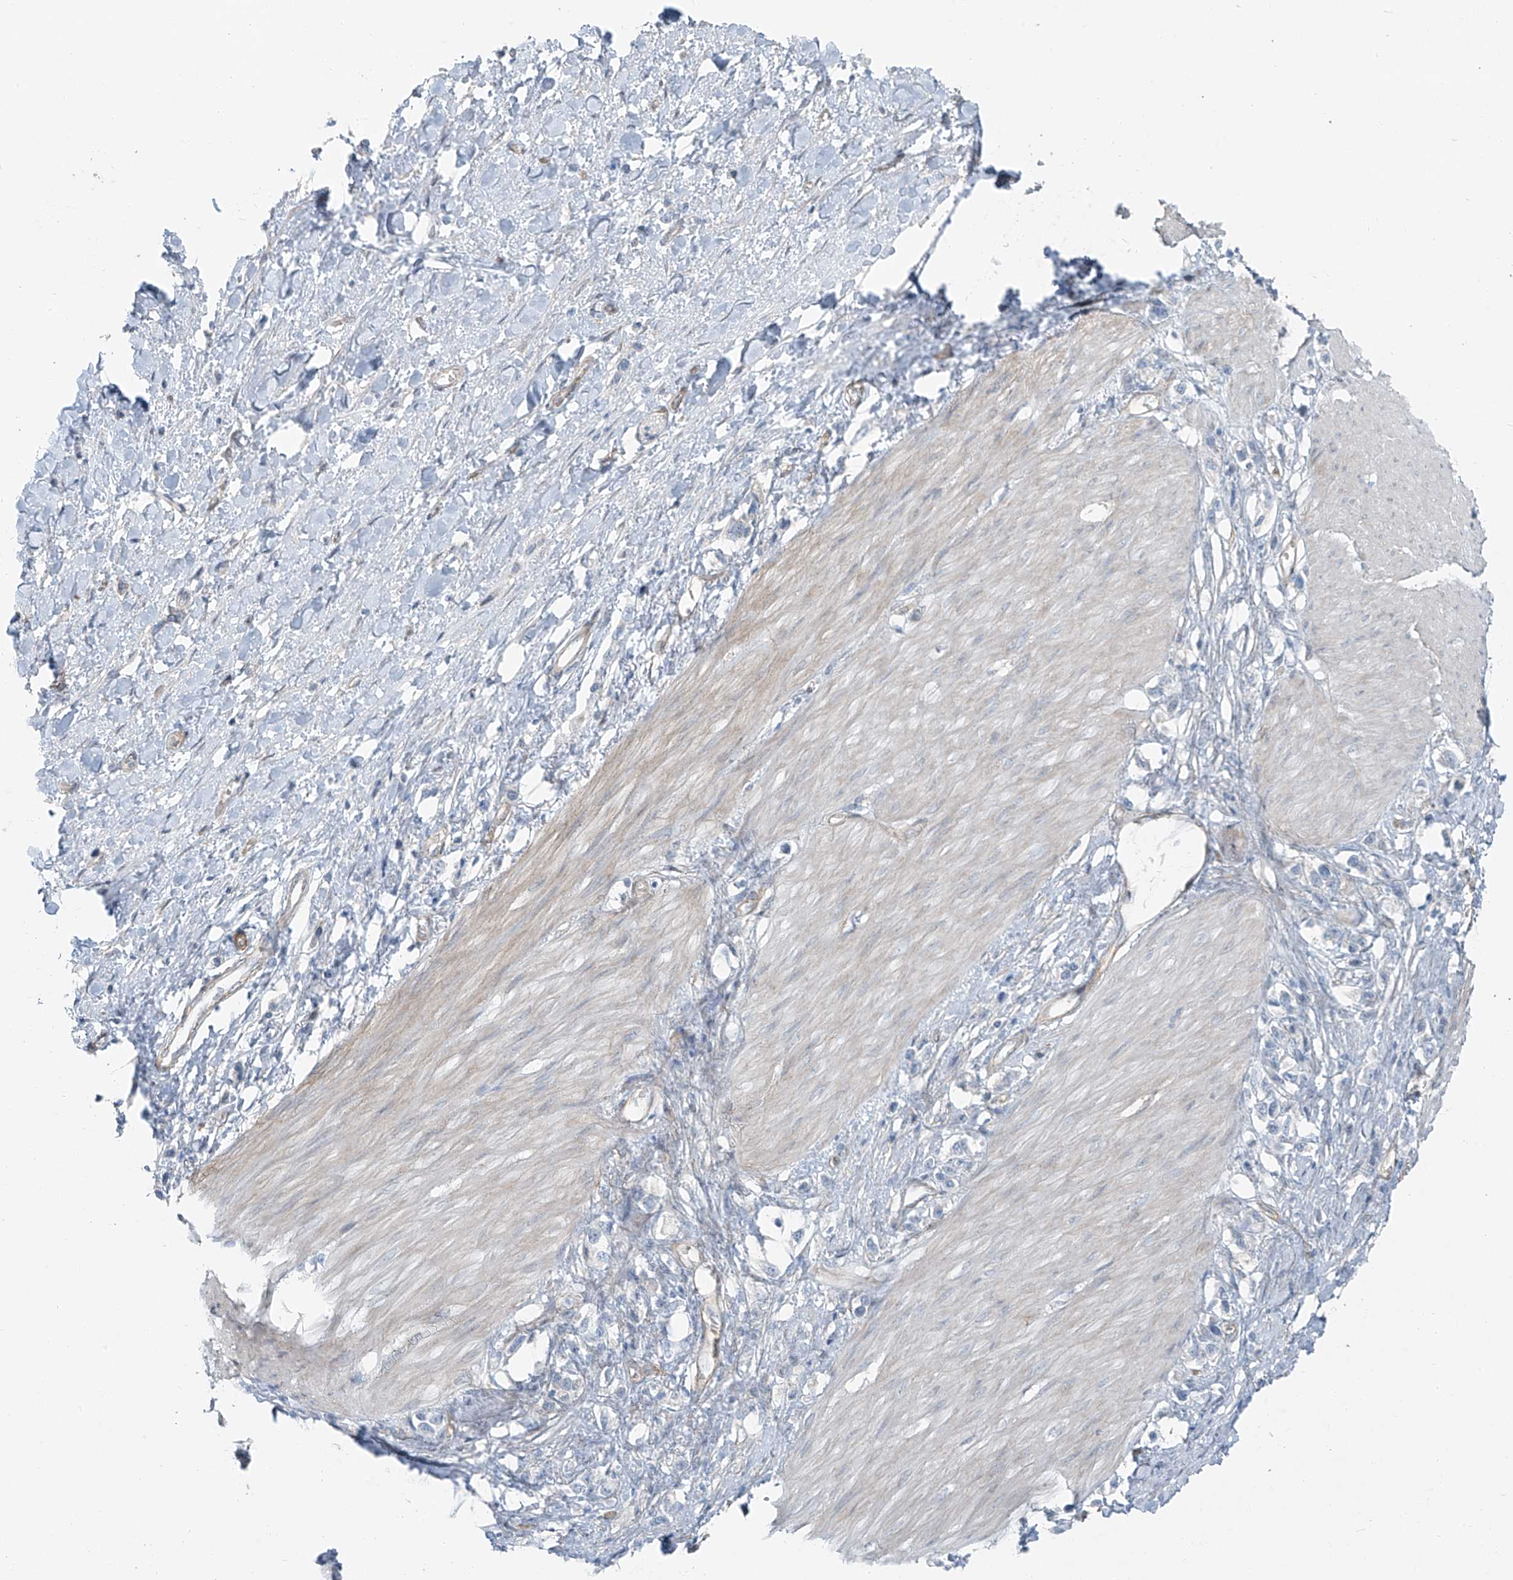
{"staining": {"intensity": "negative", "quantity": "none", "location": "none"}, "tissue": "stomach cancer", "cell_type": "Tumor cells", "image_type": "cancer", "snomed": [{"axis": "morphology", "description": "Normal tissue, NOS"}, {"axis": "morphology", "description": "Adenocarcinoma, NOS"}, {"axis": "topography", "description": "Stomach, upper"}, {"axis": "topography", "description": "Stomach"}], "caption": "Tumor cells show no significant expression in stomach adenocarcinoma. Nuclei are stained in blue.", "gene": "TNS2", "patient": {"sex": "female", "age": 65}}